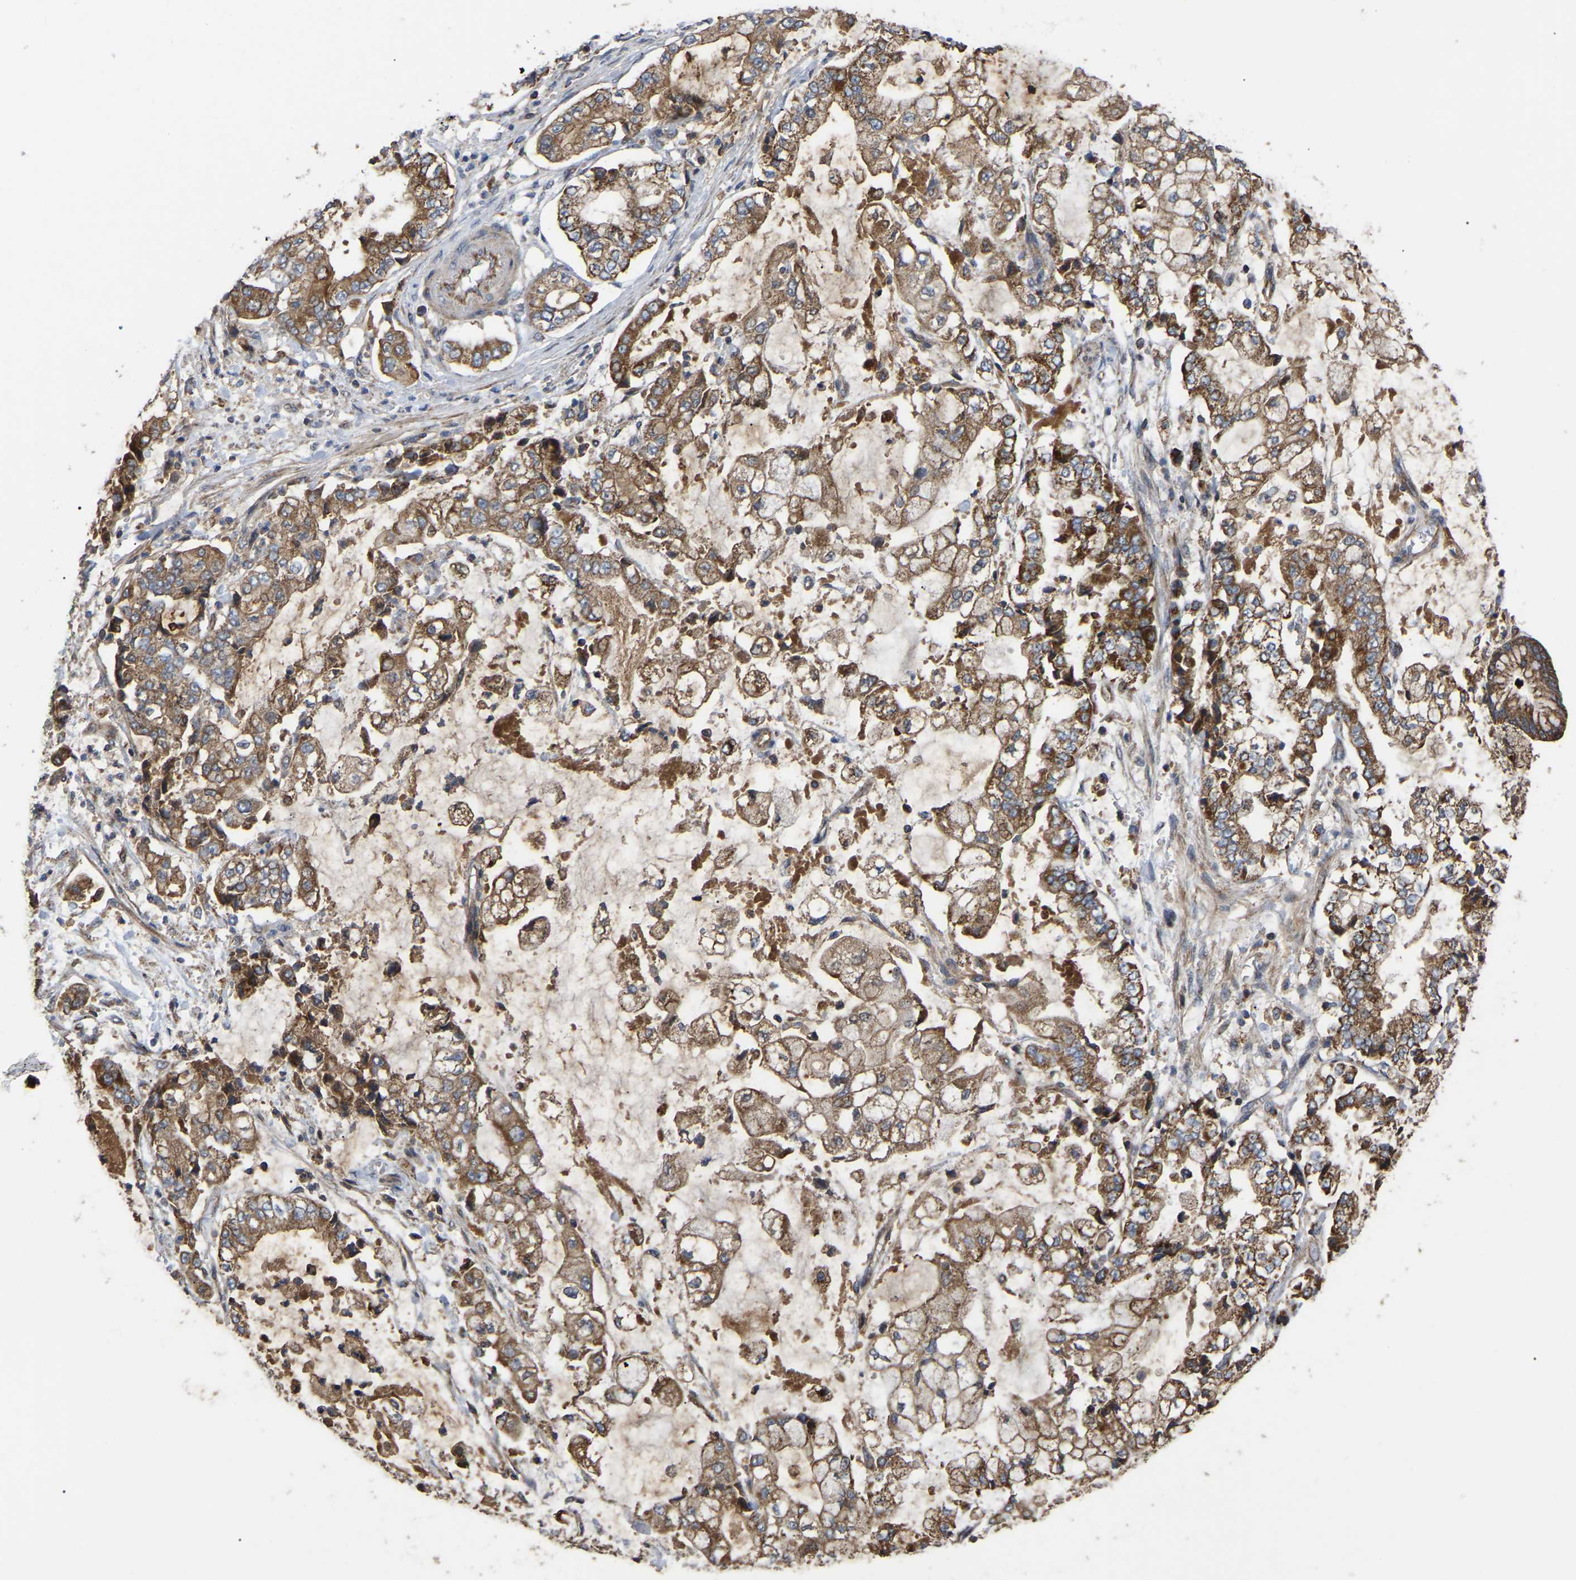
{"staining": {"intensity": "strong", "quantity": ">75%", "location": "cytoplasmic/membranous"}, "tissue": "stomach cancer", "cell_type": "Tumor cells", "image_type": "cancer", "snomed": [{"axis": "morphology", "description": "Adenocarcinoma, NOS"}, {"axis": "topography", "description": "Stomach"}], "caption": "Immunohistochemistry (IHC) of stomach cancer (adenocarcinoma) displays high levels of strong cytoplasmic/membranous expression in about >75% of tumor cells.", "gene": "GCC1", "patient": {"sex": "male", "age": 76}}